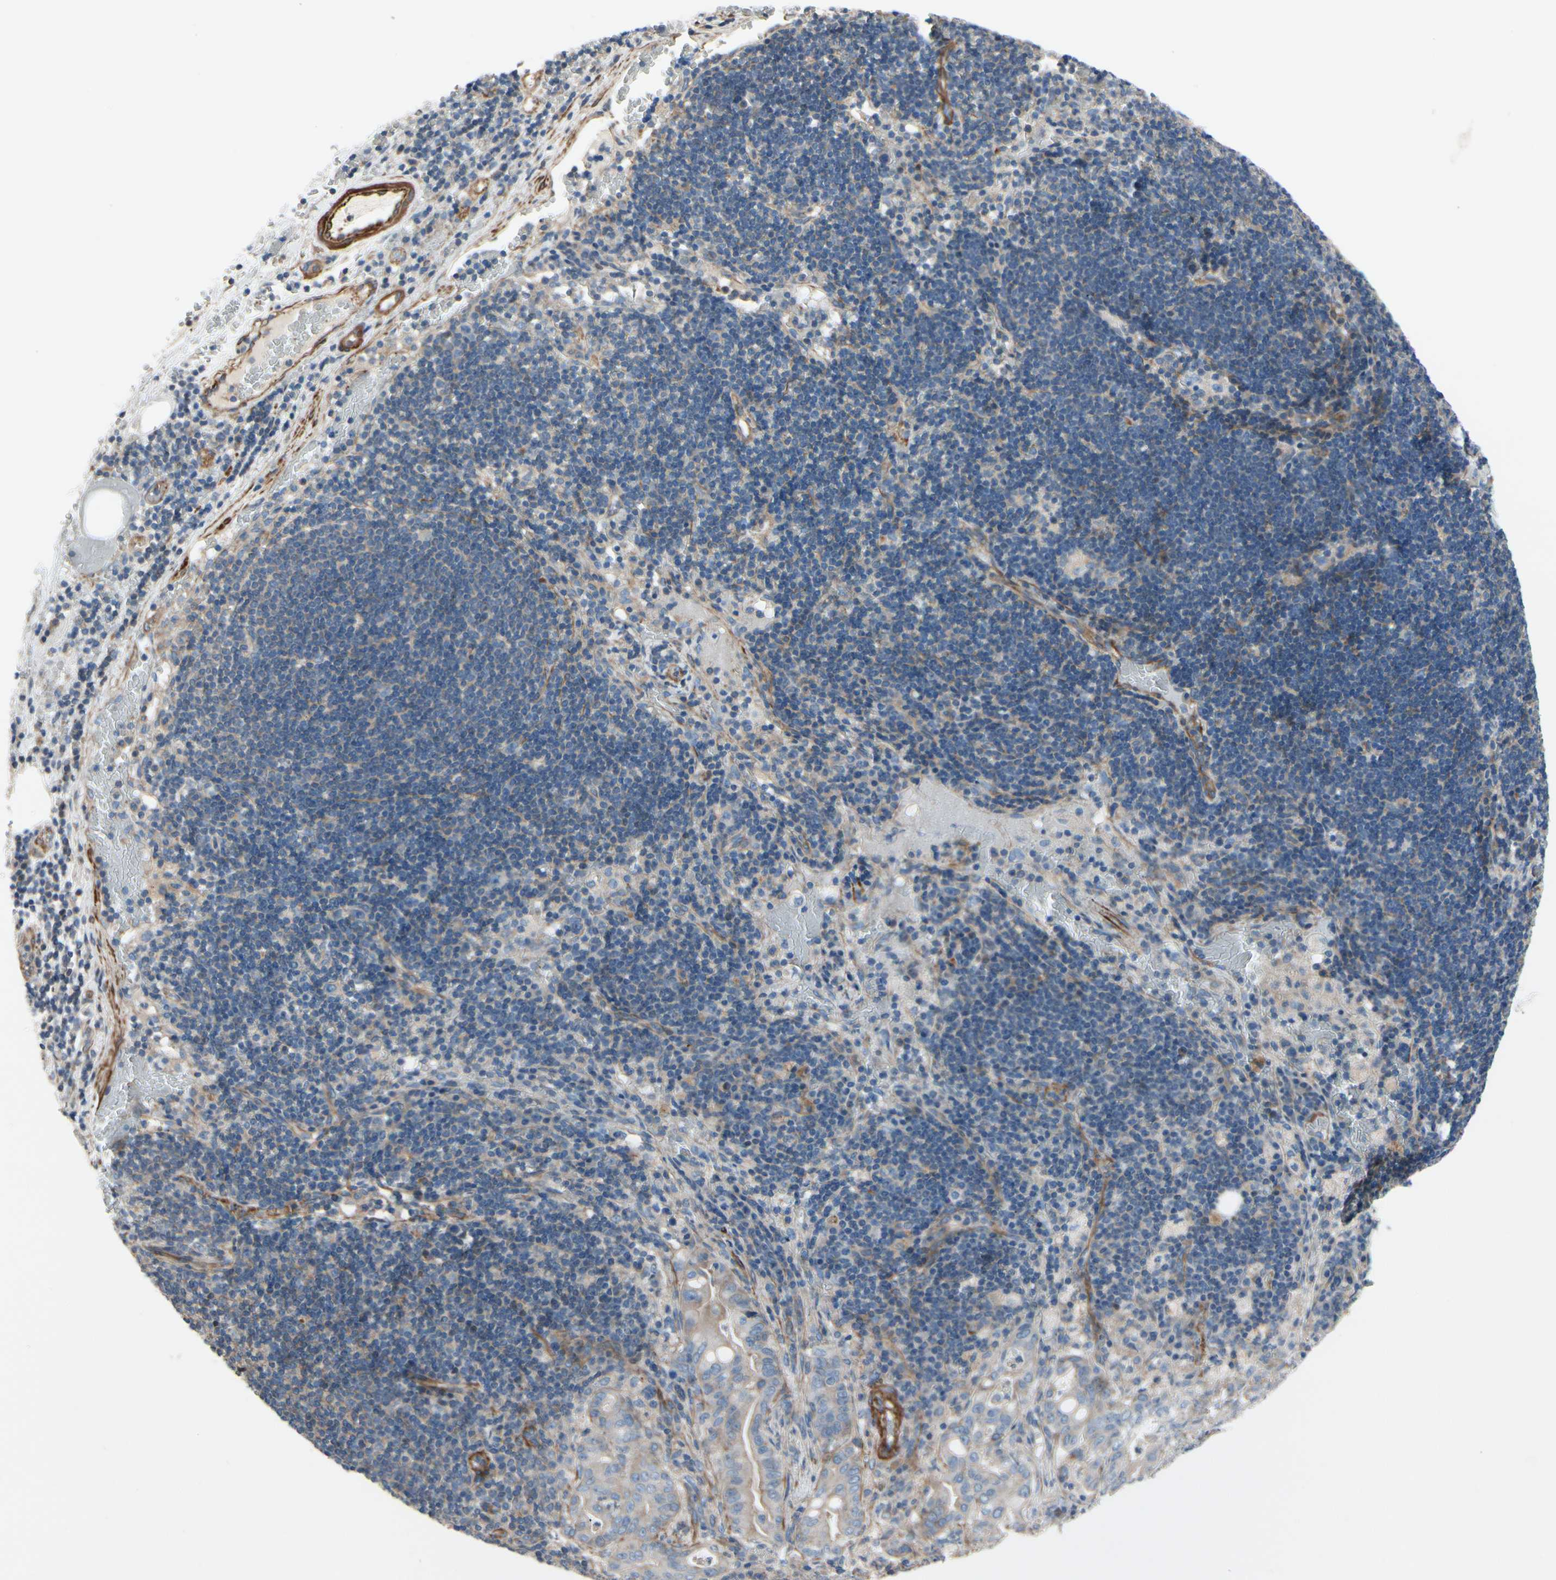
{"staining": {"intensity": "moderate", "quantity": ">75%", "location": "cytoplasmic/membranous"}, "tissue": "liver cancer", "cell_type": "Tumor cells", "image_type": "cancer", "snomed": [{"axis": "morphology", "description": "Cholangiocarcinoma"}, {"axis": "topography", "description": "Liver"}], "caption": "Brown immunohistochemical staining in human liver cholangiocarcinoma shows moderate cytoplasmic/membranous positivity in about >75% of tumor cells.", "gene": "TPM1", "patient": {"sex": "female", "age": 68}}